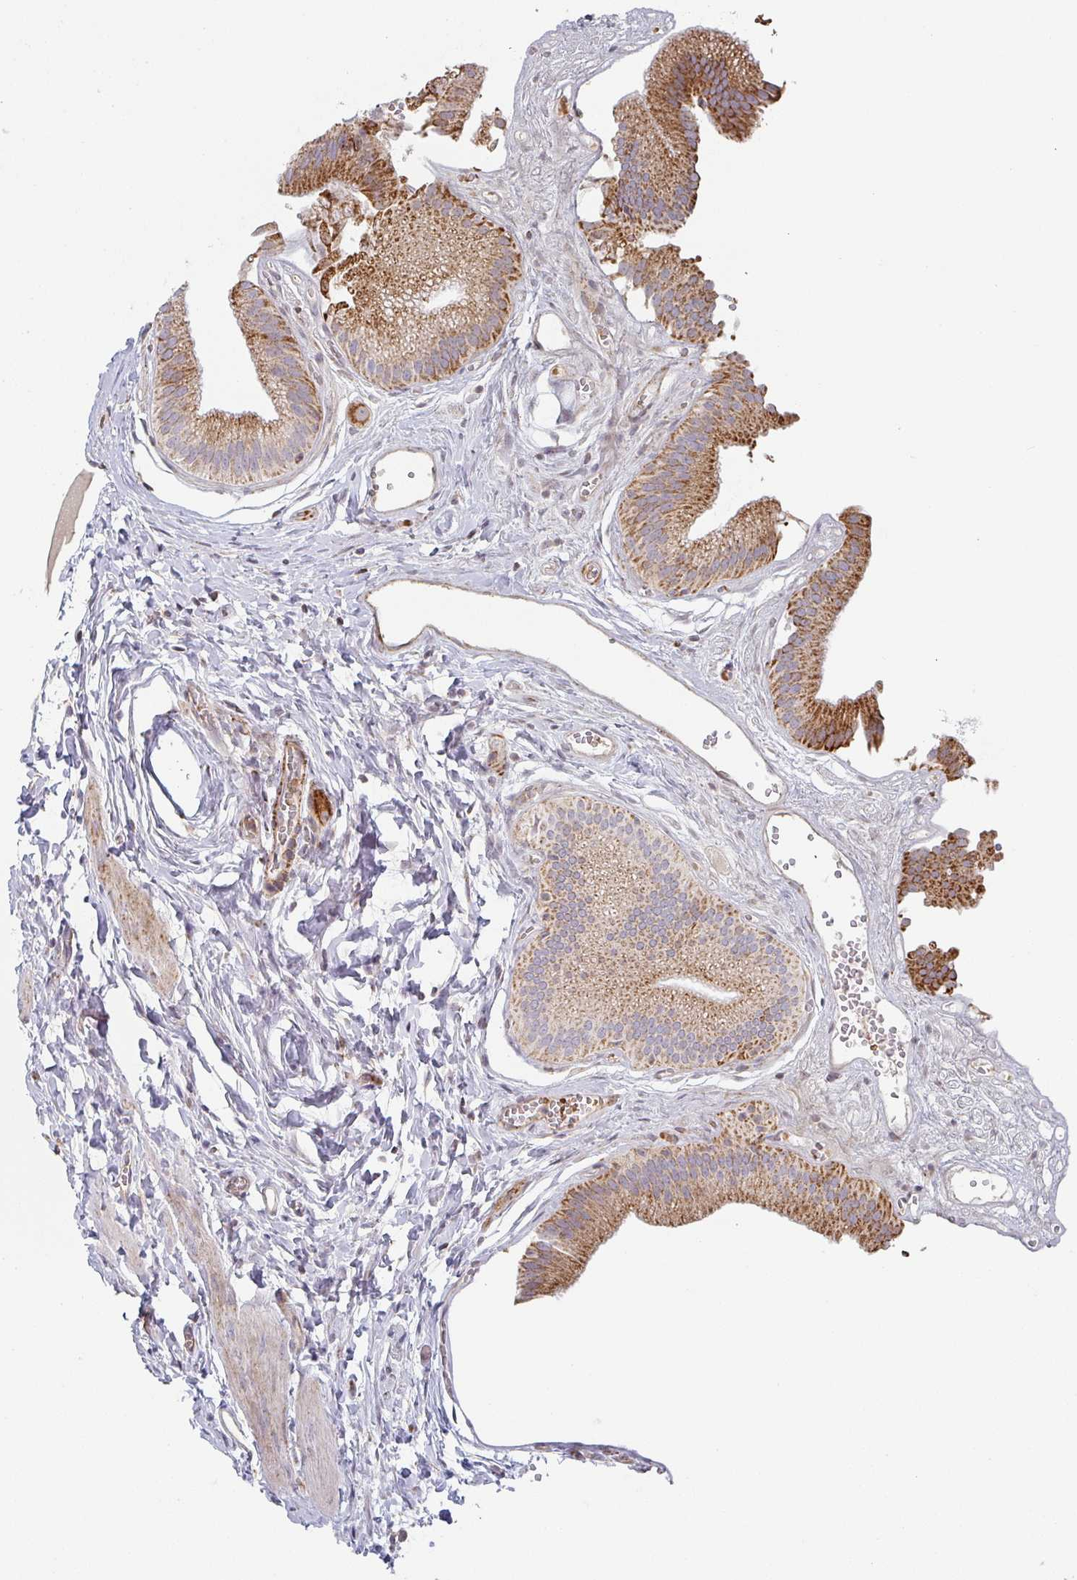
{"staining": {"intensity": "strong", "quantity": ">75%", "location": "cytoplasmic/membranous"}, "tissue": "gallbladder", "cell_type": "Glandular cells", "image_type": "normal", "snomed": [{"axis": "morphology", "description": "Normal tissue, NOS"}, {"axis": "topography", "description": "Gallbladder"}, {"axis": "topography", "description": "Peripheral nerve tissue"}], "caption": "DAB (3,3'-diaminobenzidine) immunohistochemical staining of benign gallbladder demonstrates strong cytoplasmic/membranous protein staining in approximately >75% of glandular cells.", "gene": "ZNF526", "patient": {"sex": "male", "age": 17}}